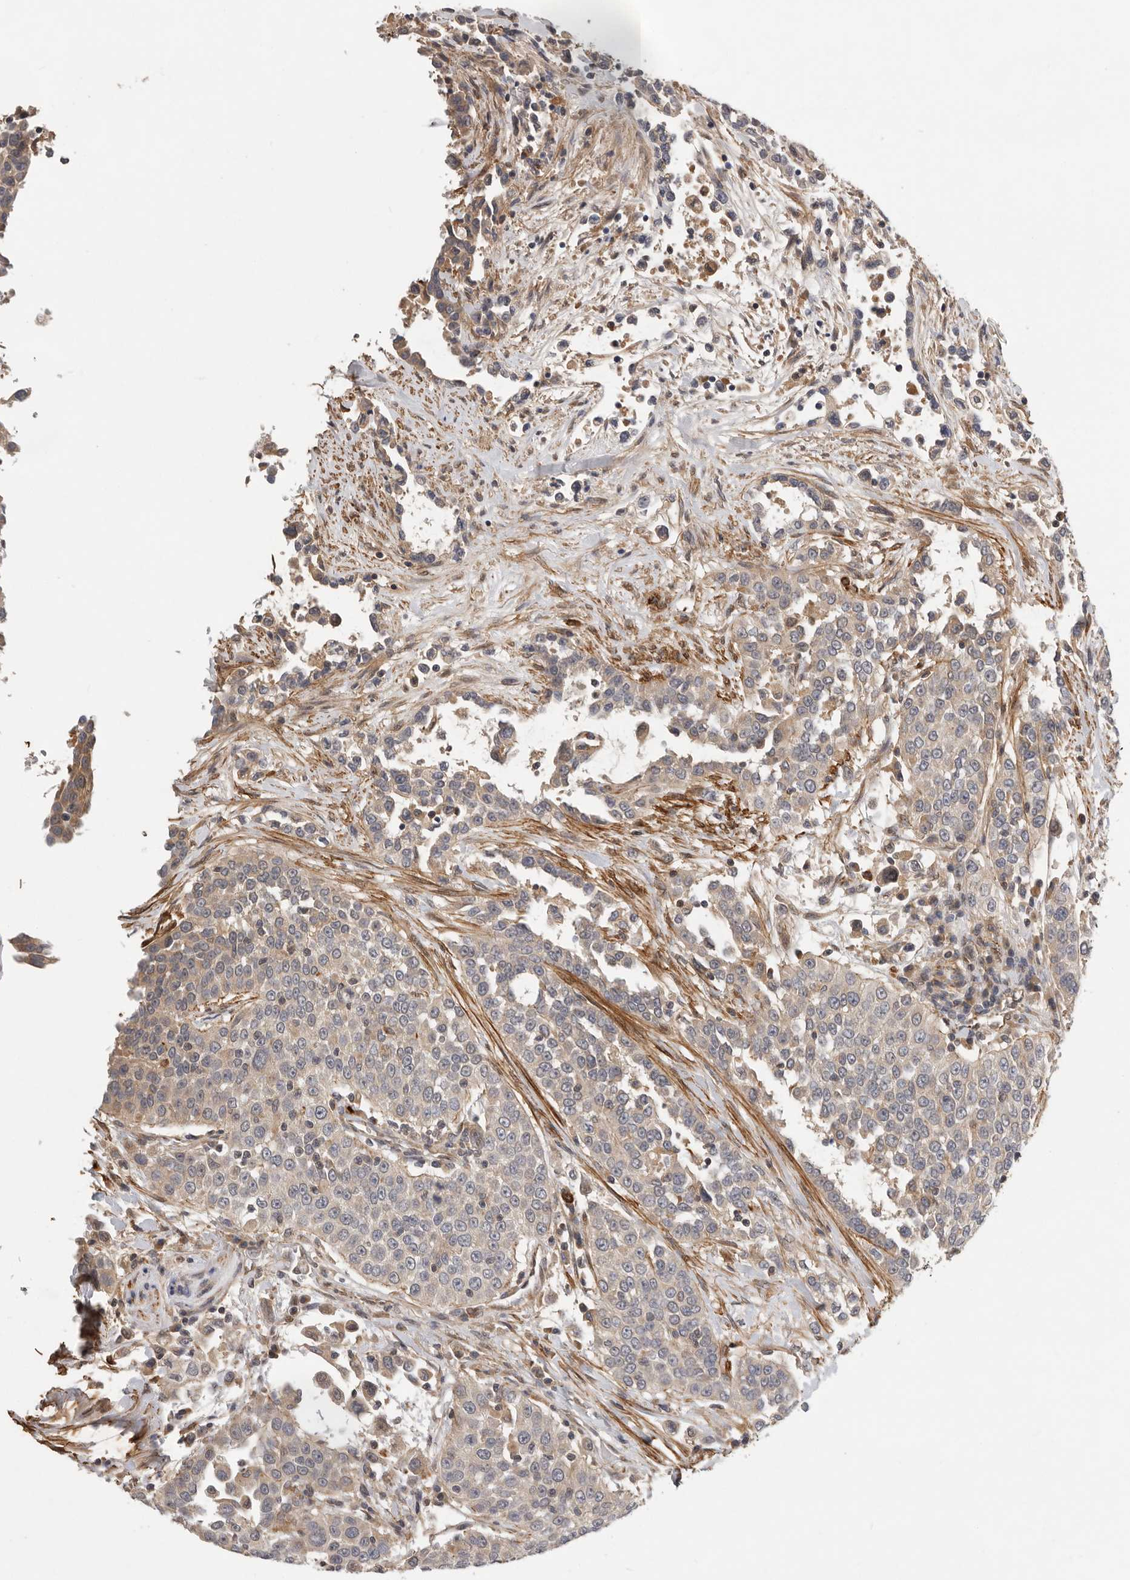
{"staining": {"intensity": "weak", "quantity": "<25%", "location": "cytoplasmic/membranous"}, "tissue": "urothelial cancer", "cell_type": "Tumor cells", "image_type": "cancer", "snomed": [{"axis": "morphology", "description": "Urothelial carcinoma, High grade"}, {"axis": "topography", "description": "Urinary bladder"}], "caption": "Immunohistochemical staining of urothelial carcinoma (high-grade) exhibits no significant staining in tumor cells. Brightfield microscopy of immunohistochemistry (IHC) stained with DAB (3,3'-diaminobenzidine) (brown) and hematoxylin (blue), captured at high magnification.", "gene": "RNF157", "patient": {"sex": "female", "age": 80}}